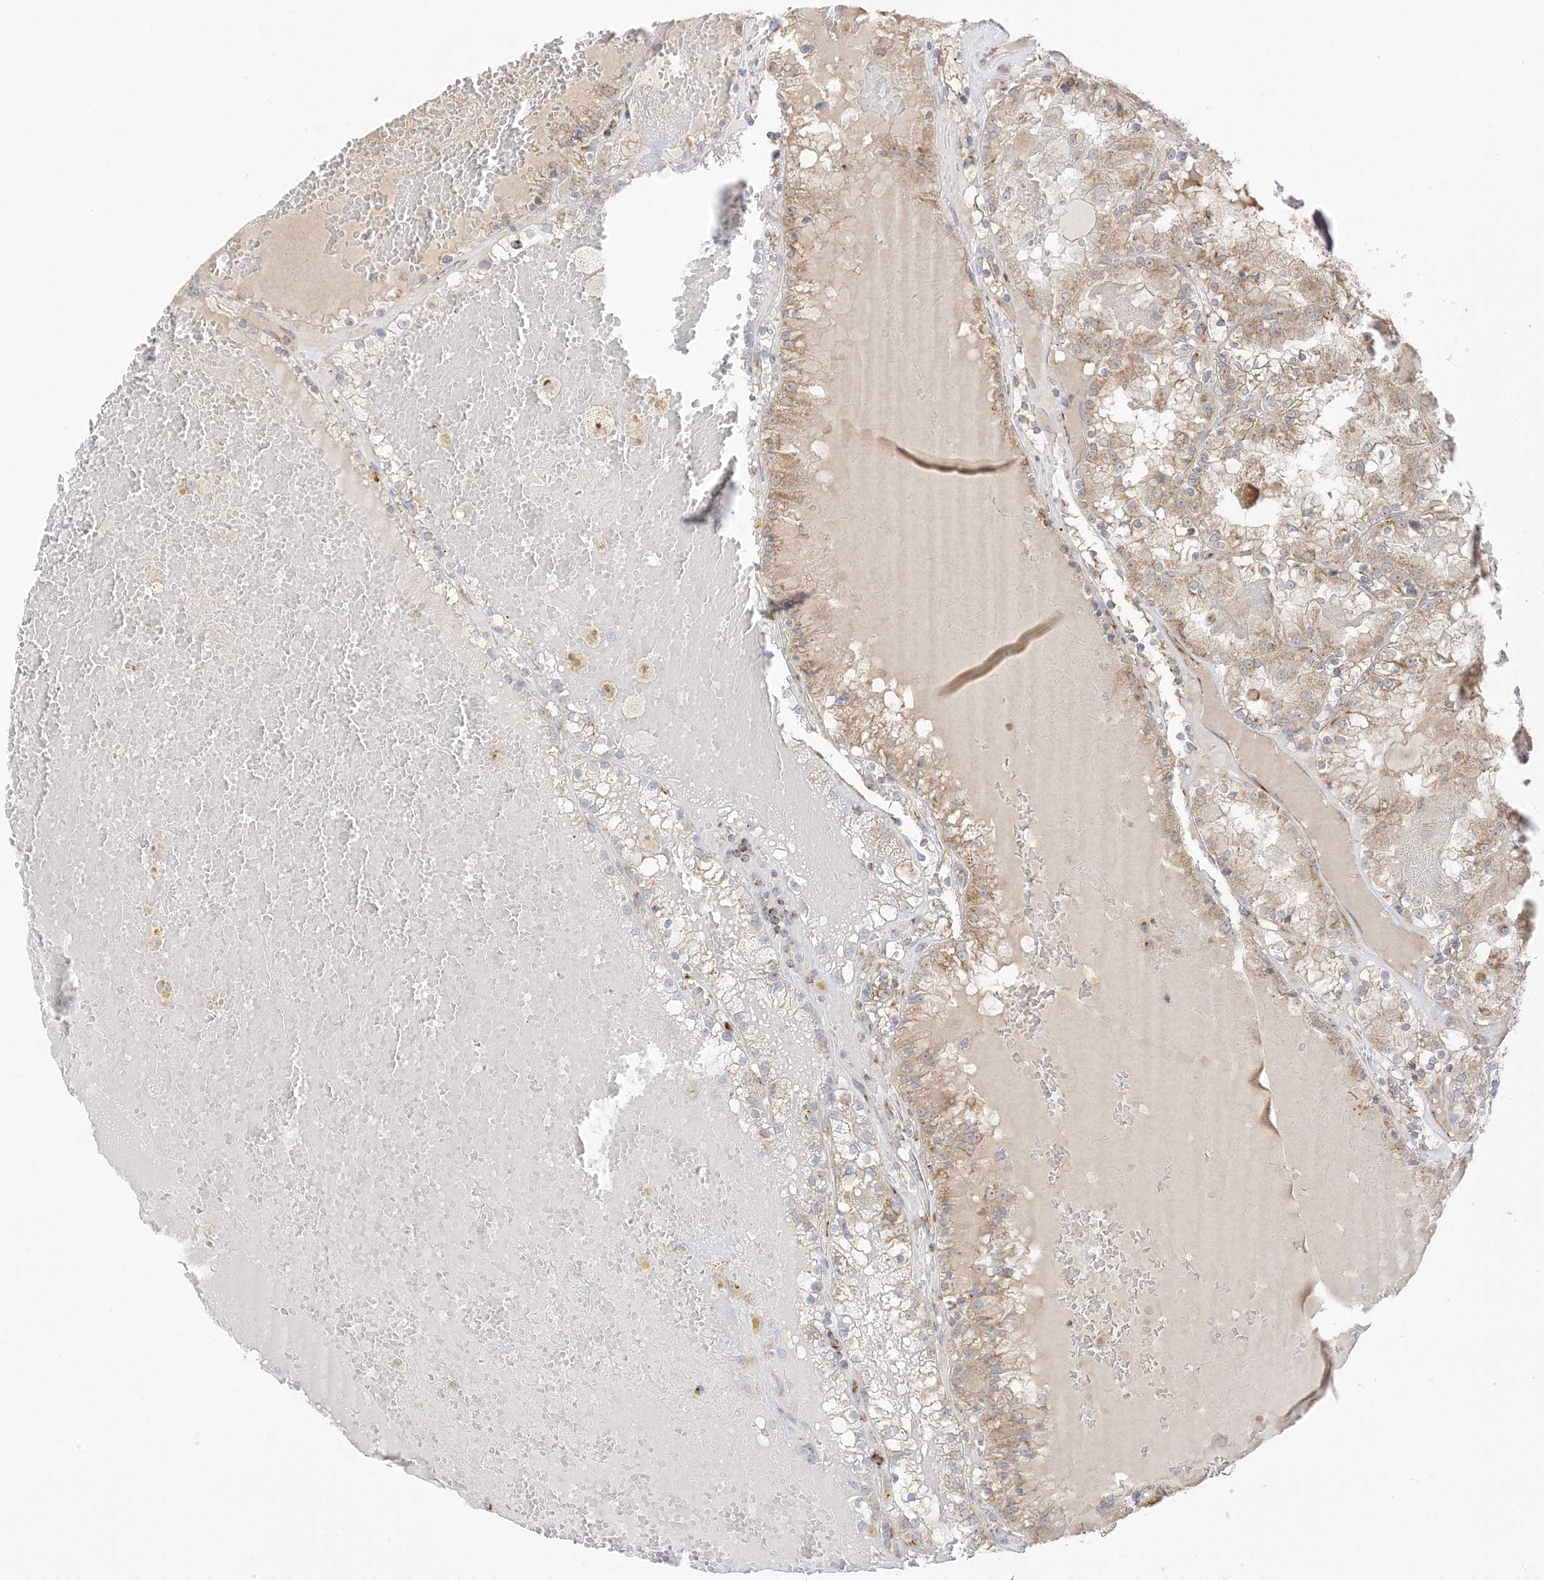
{"staining": {"intensity": "weak", "quantity": ">75%", "location": "cytoplasmic/membranous"}, "tissue": "renal cancer", "cell_type": "Tumor cells", "image_type": "cancer", "snomed": [{"axis": "morphology", "description": "Adenocarcinoma, NOS"}, {"axis": "topography", "description": "Kidney"}], "caption": "An immunohistochemistry histopathology image of tumor tissue is shown. Protein staining in brown shows weak cytoplasmic/membranous positivity in adenocarcinoma (renal) within tumor cells. The staining was performed using DAB (3,3'-diaminobenzidine), with brown indicating positive protein expression. Nuclei are stained blue with hematoxylin.", "gene": "SLC25A12", "patient": {"sex": "female", "age": 56}}